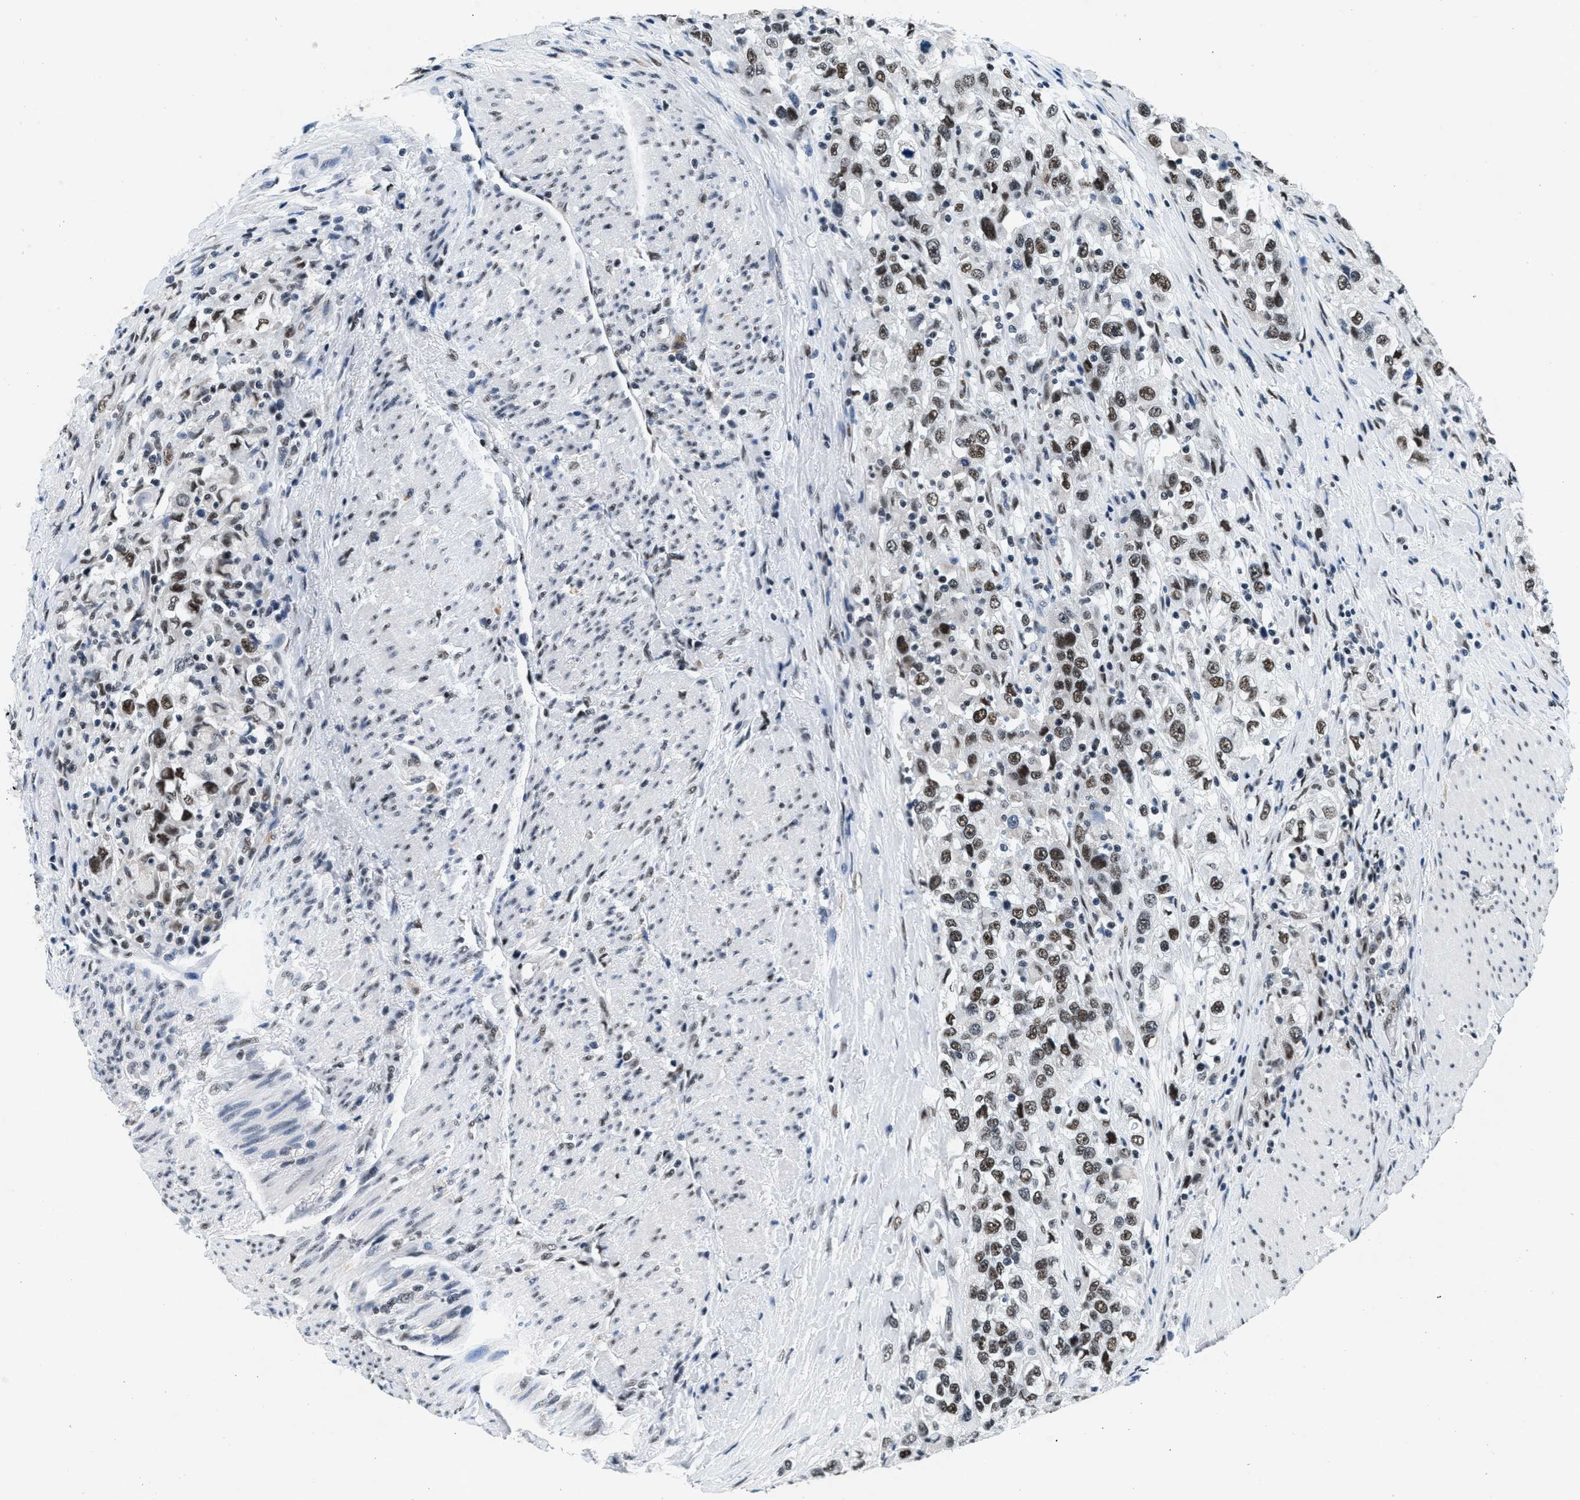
{"staining": {"intensity": "moderate", "quantity": ">75%", "location": "nuclear"}, "tissue": "urothelial cancer", "cell_type": "Tumor cells", "image_type": "cancer", "snomed": [{"axis": "morphology", "description": "Urothelial carcinoma, High grade"}, {"axis": "topography", "description": "Urinary bladder"}], "caption": "An image of human high-grade urothelial carcinoma stained for a protein displays moderate nuclear brown staining in tumor cells.", "gene": "ATF2", "patient": {"sex": "female", "age": 80}}